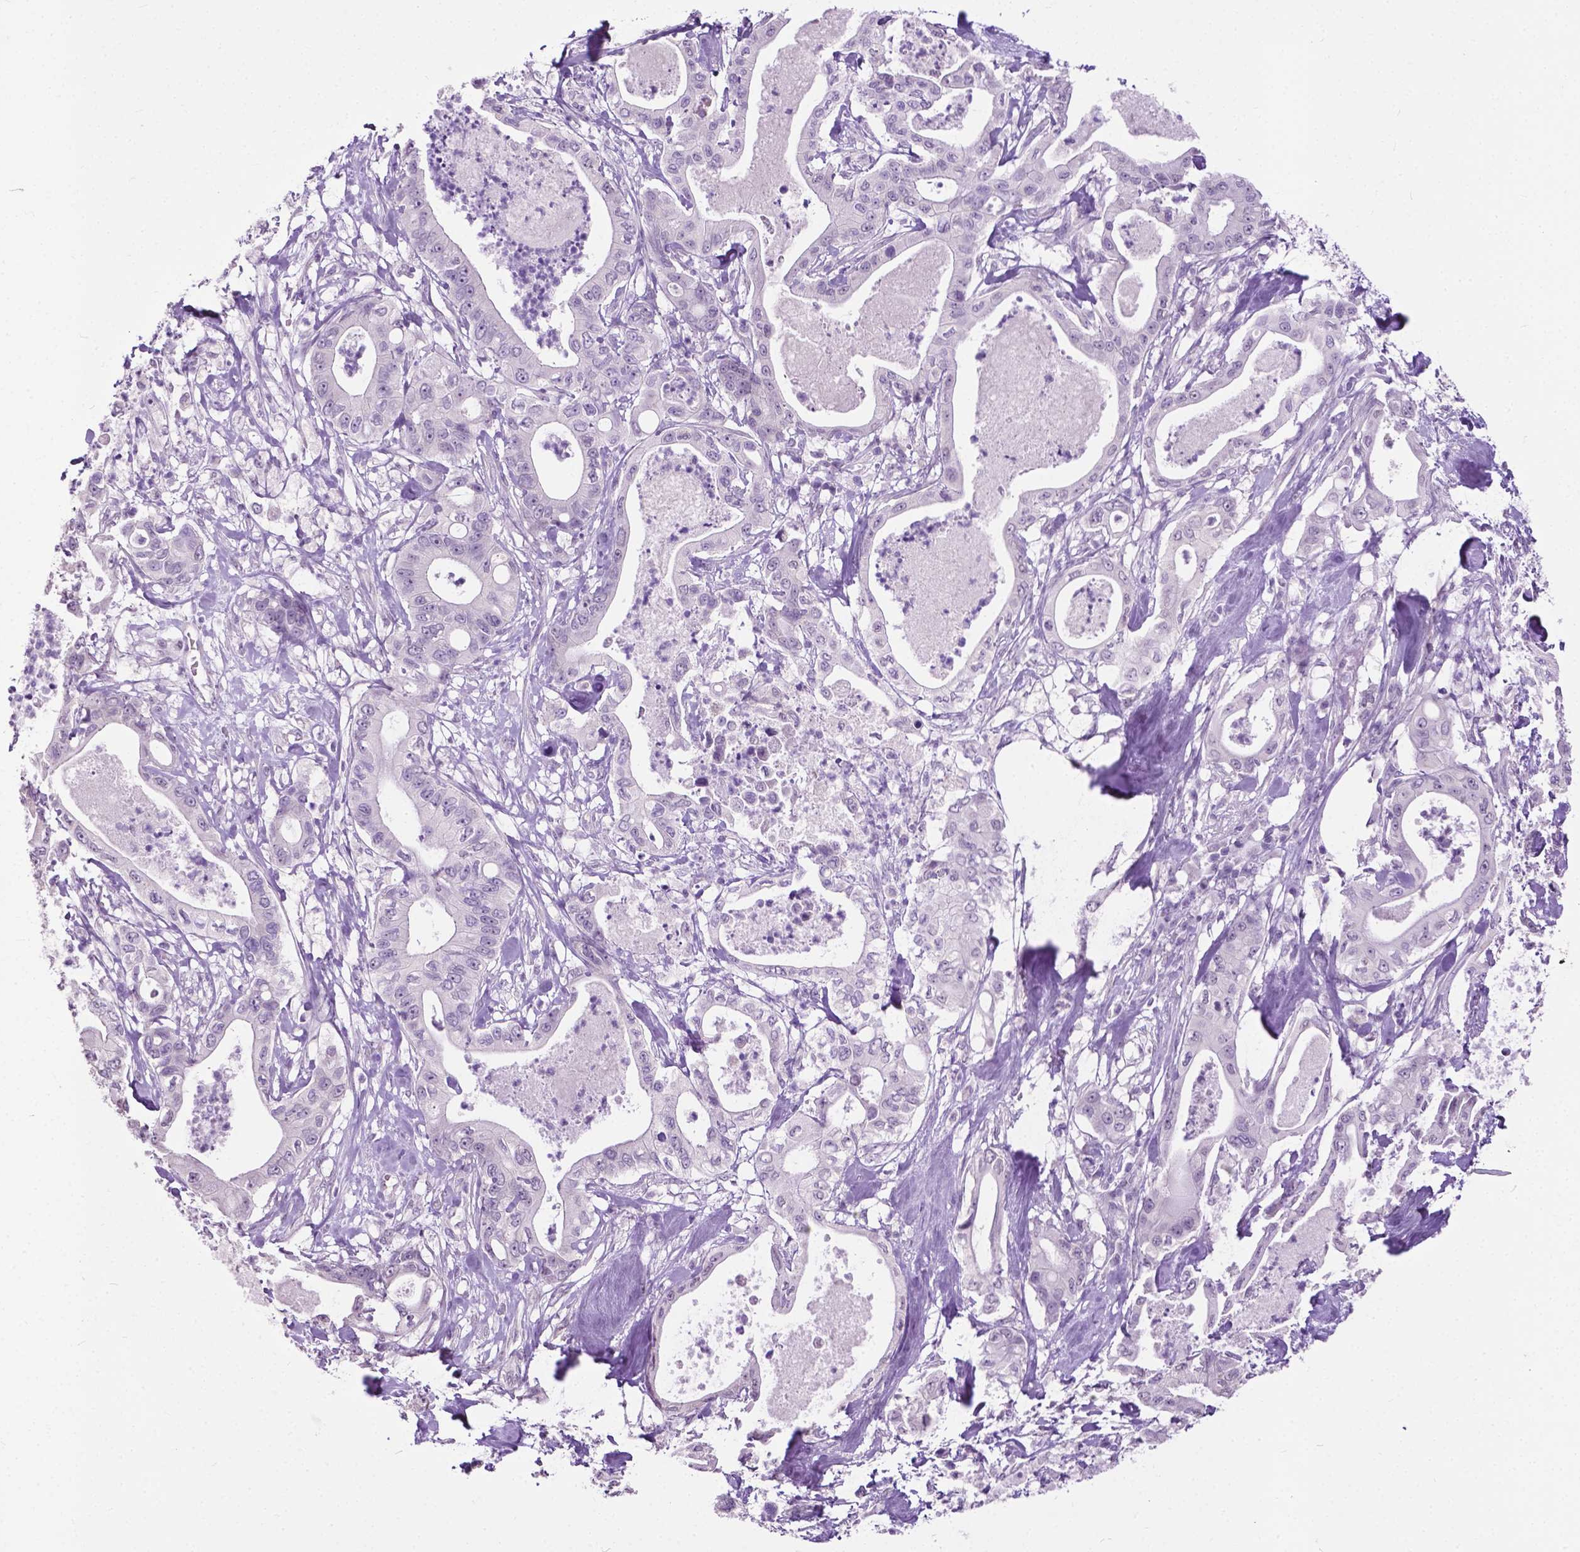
{"staining": {"intensity": "negative", "quantity": "none", "location": "none"}, "tissue": "pancreatic cancer", "cell_type": "Tumor cells", "image_type": "cancer", "snomed": [{"axis": "morphology", "description": "Adenocarcinoma, NOS"}, {"axis": "topography", "description": "Pancreas"}], "caption": "Immunohistochemistry photomicrograph of neoplastic tissue: human pancreatic adenocarcinoma stained with DAB (3,3'-diaminobenzidine) displays no significant protein expression in tumor cells.", "gene": "GPR37L1", "patient": {"sex": "male", "age": 71}}